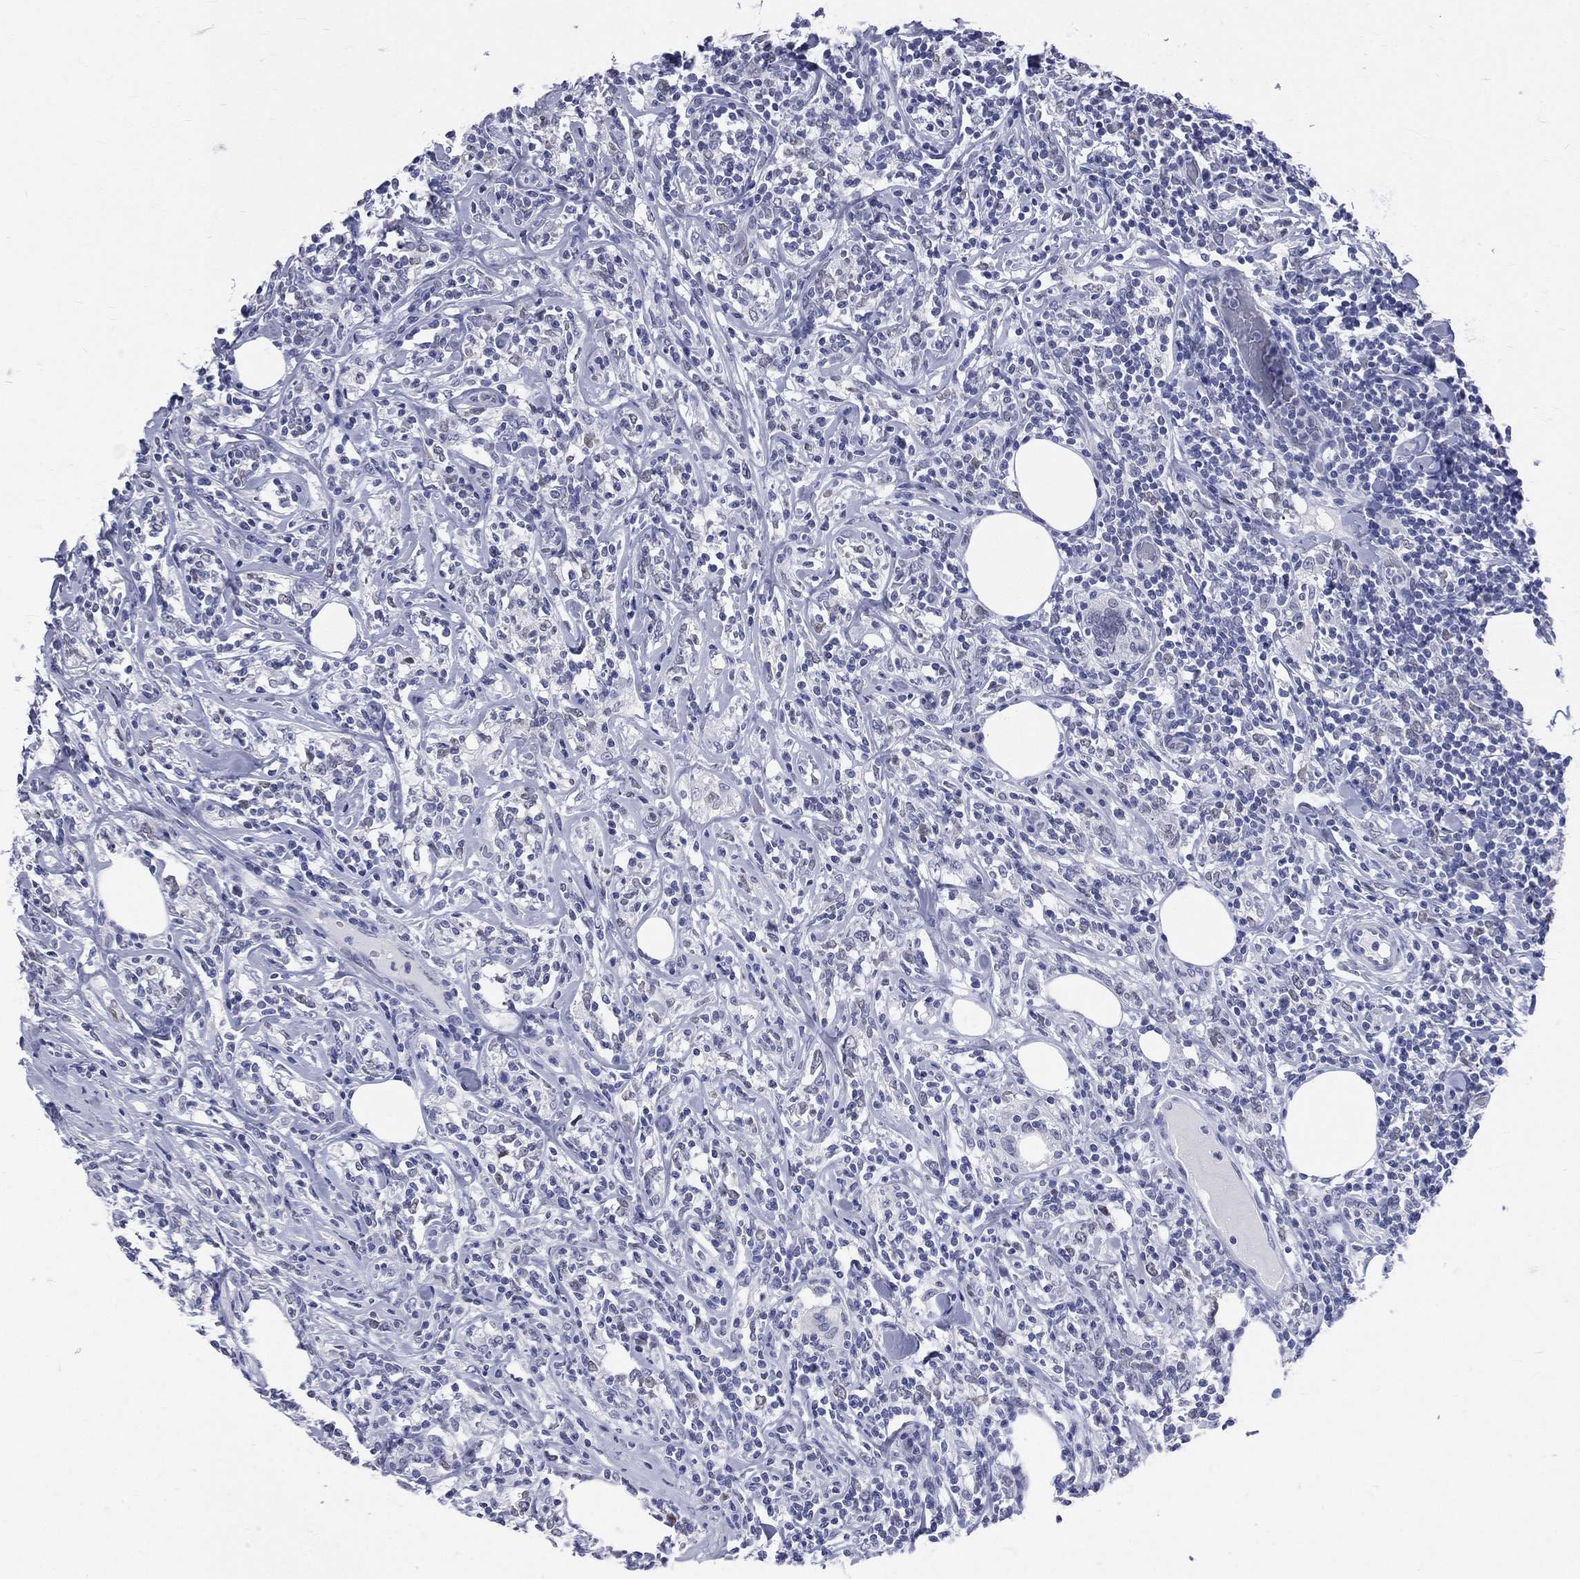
{"staining": {"intensity": "negative", "quantity": "none", "location": "none"}, "tissue": "lymphoma", "cell_type": "Tumor cells", "image_type": "cancer", "snomed": [{"axis": "morphology", "description": "Malignant lymphoma, non-Hodgkin's type, High grade"}, {"axis": "topography", "description": "Lymph node"}], "caption": "The IHC histopathology image has no significant staining in tumor cells of high-grade malignant lymphoma, non-Hodgkin's type tissue. Nuclei are stained in blue.", "gene": "MLLT10", "patient": {"sex": "female", "age": 84}}